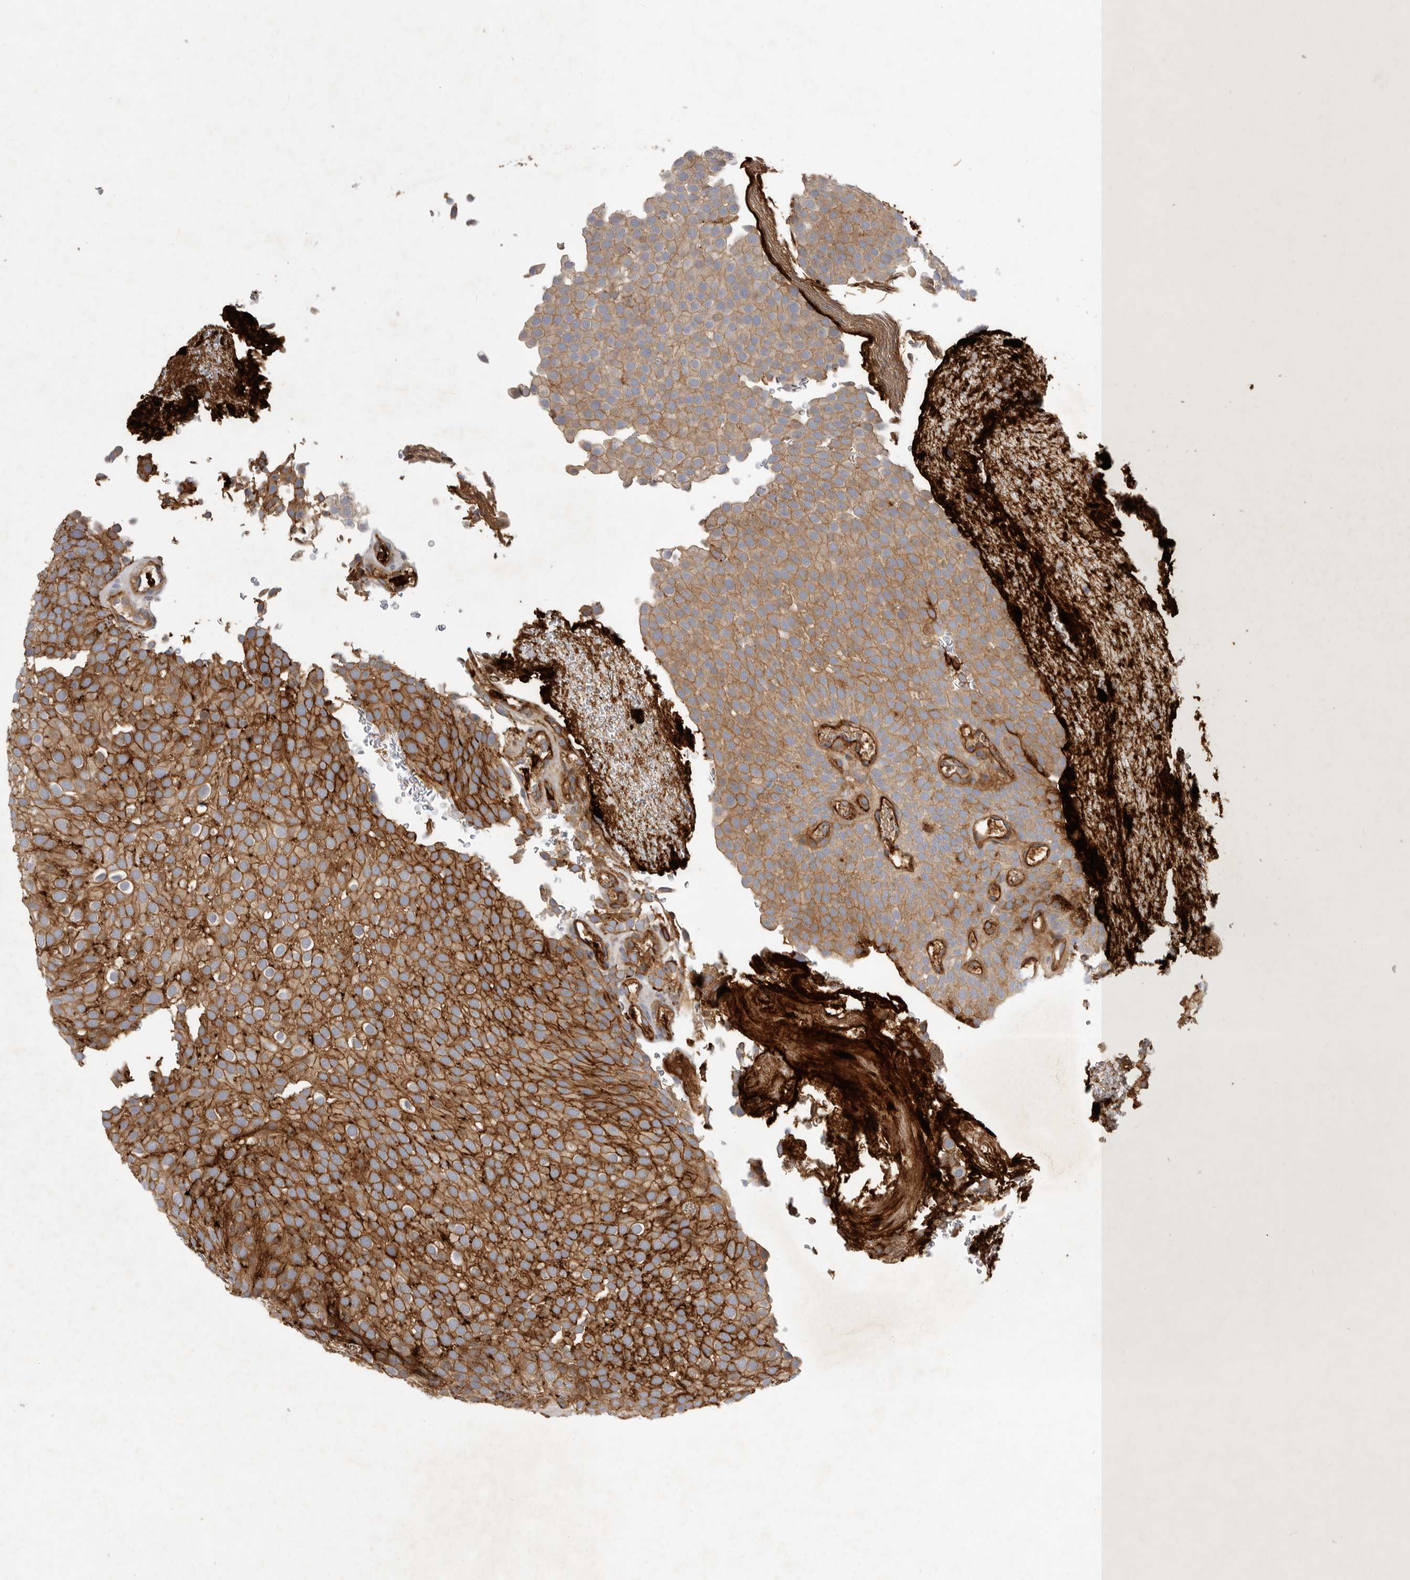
{"staining": {"intensity": "moderate", "quantity": ">75%", "location": "cytoplasmic/membranous"}, "tissue": "urothelial cancer", "cell_type": "Tumor cells", "image_type": "cancer", "snomed": [{"axis": "morphology", "description": "Urothelial carcinoma, Low grade"}, {"axis": "topography", "description": "Urinary bladder"}], "caption": "Immunohistochemical staining of low-grade urothelial carcinoma reveals medium levels of moderate cytoplasmic/membranous positivity in about >75% of tumor cells. (Brightfield microscopy of DAB IHC at high magnification).", "gene": "MLPH", "patient": {"sex": "male", "age": 78}}